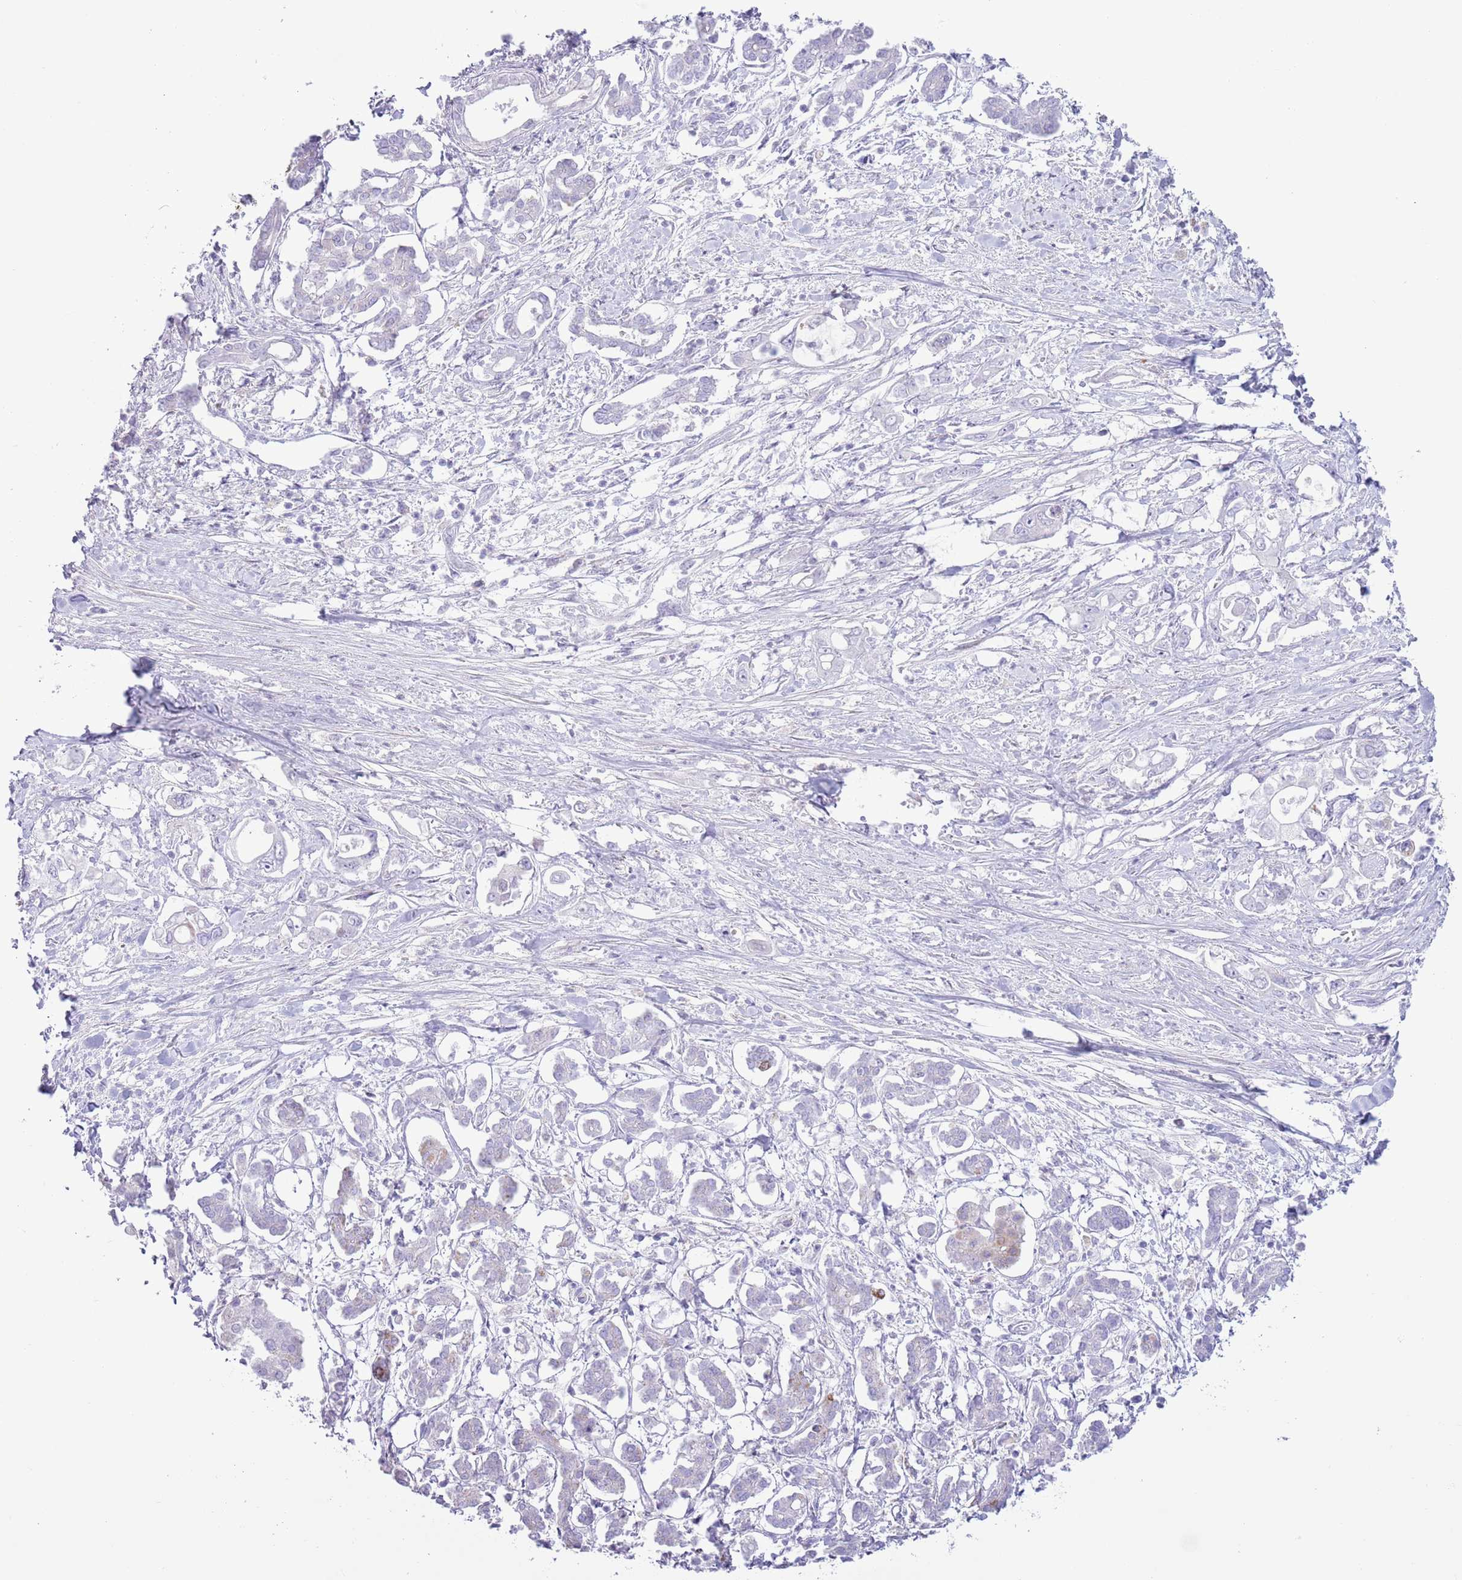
{"staining": {"intensity": "negative", "quantity": "none", "location": "none"}, "tissue": "pancreatic cancer", "cell_type": "Tumor cells", "image_type": "cancer", "snomed": [{"axis": "morphology", "description": "Adenocarcinoma, NOS"}, {"axis": "topography", "description": "Pancreas"}], "caption": "Immunohistochemistry of human adenocarcinoma (pancreatic) demonstrates no positivity in tumor cells.", "gene": "ATP6V1B1", "patient": {"sex": "male", "age": 61}}